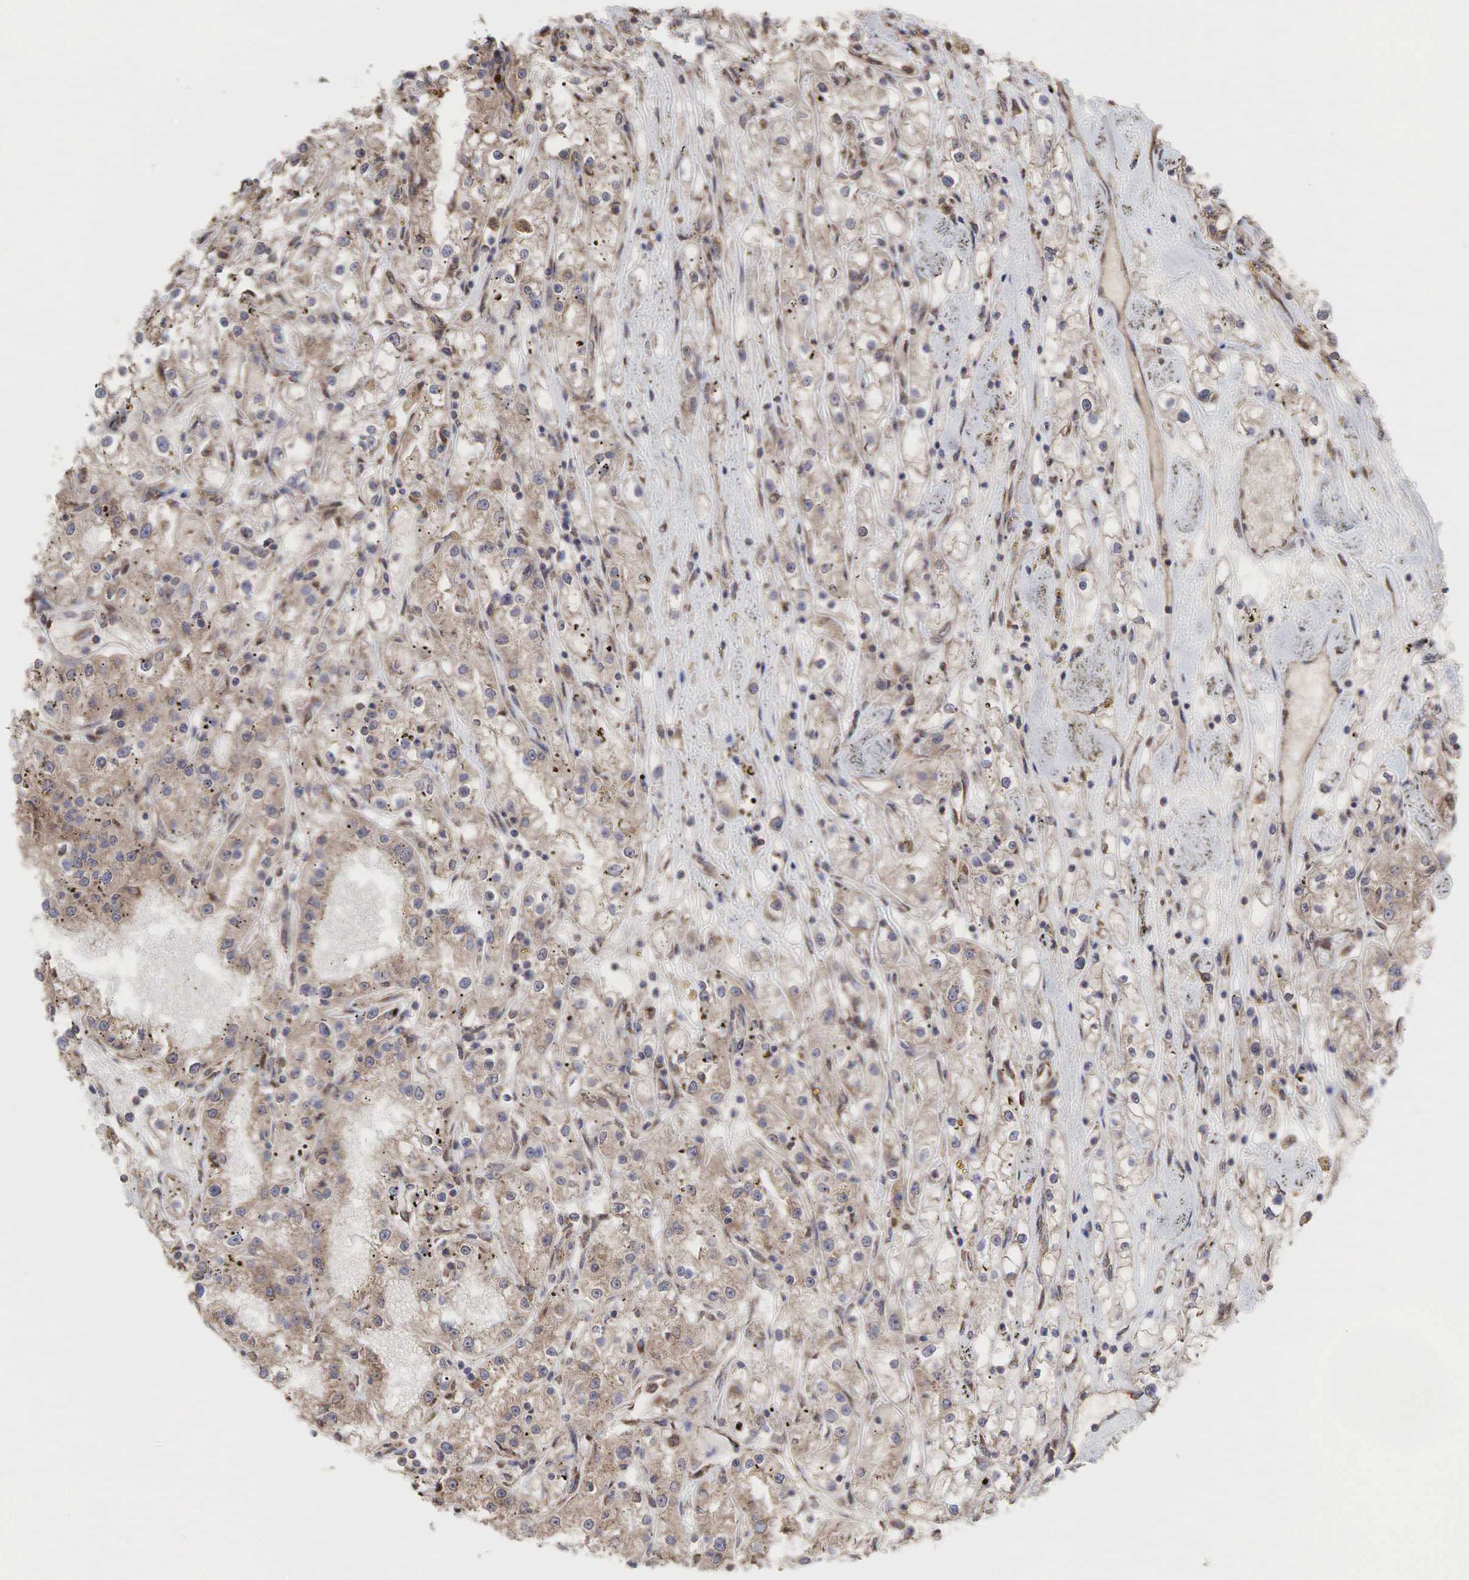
{"staining": {"intensity": "weak", "quantity": ">75%", "location": "cytoplasmic/membranous"}, "tissue": "renal cancer", "cell_type": "Tumor cells", "image_type": "cancer", "snomed": [{"axis": "morphology", "description": "Adenocarcinoma, NOS"}, {"axis": "topography", "description": "Kidney"}], "caption": "Adenocarcinoma (renal) was stained to show a protein in brown. There is low levels of weak cytoplasmic/membranous positivity in approximately >75% of tumor cells. The protein is stained brown, and the nuclei are stained in blue (DAB (3,3'-diaminobenzidine) IHC with brightfield microscopy, high magnification).", "gene": "PABPC5", "patient": {"sex": "male", "age": 56}}